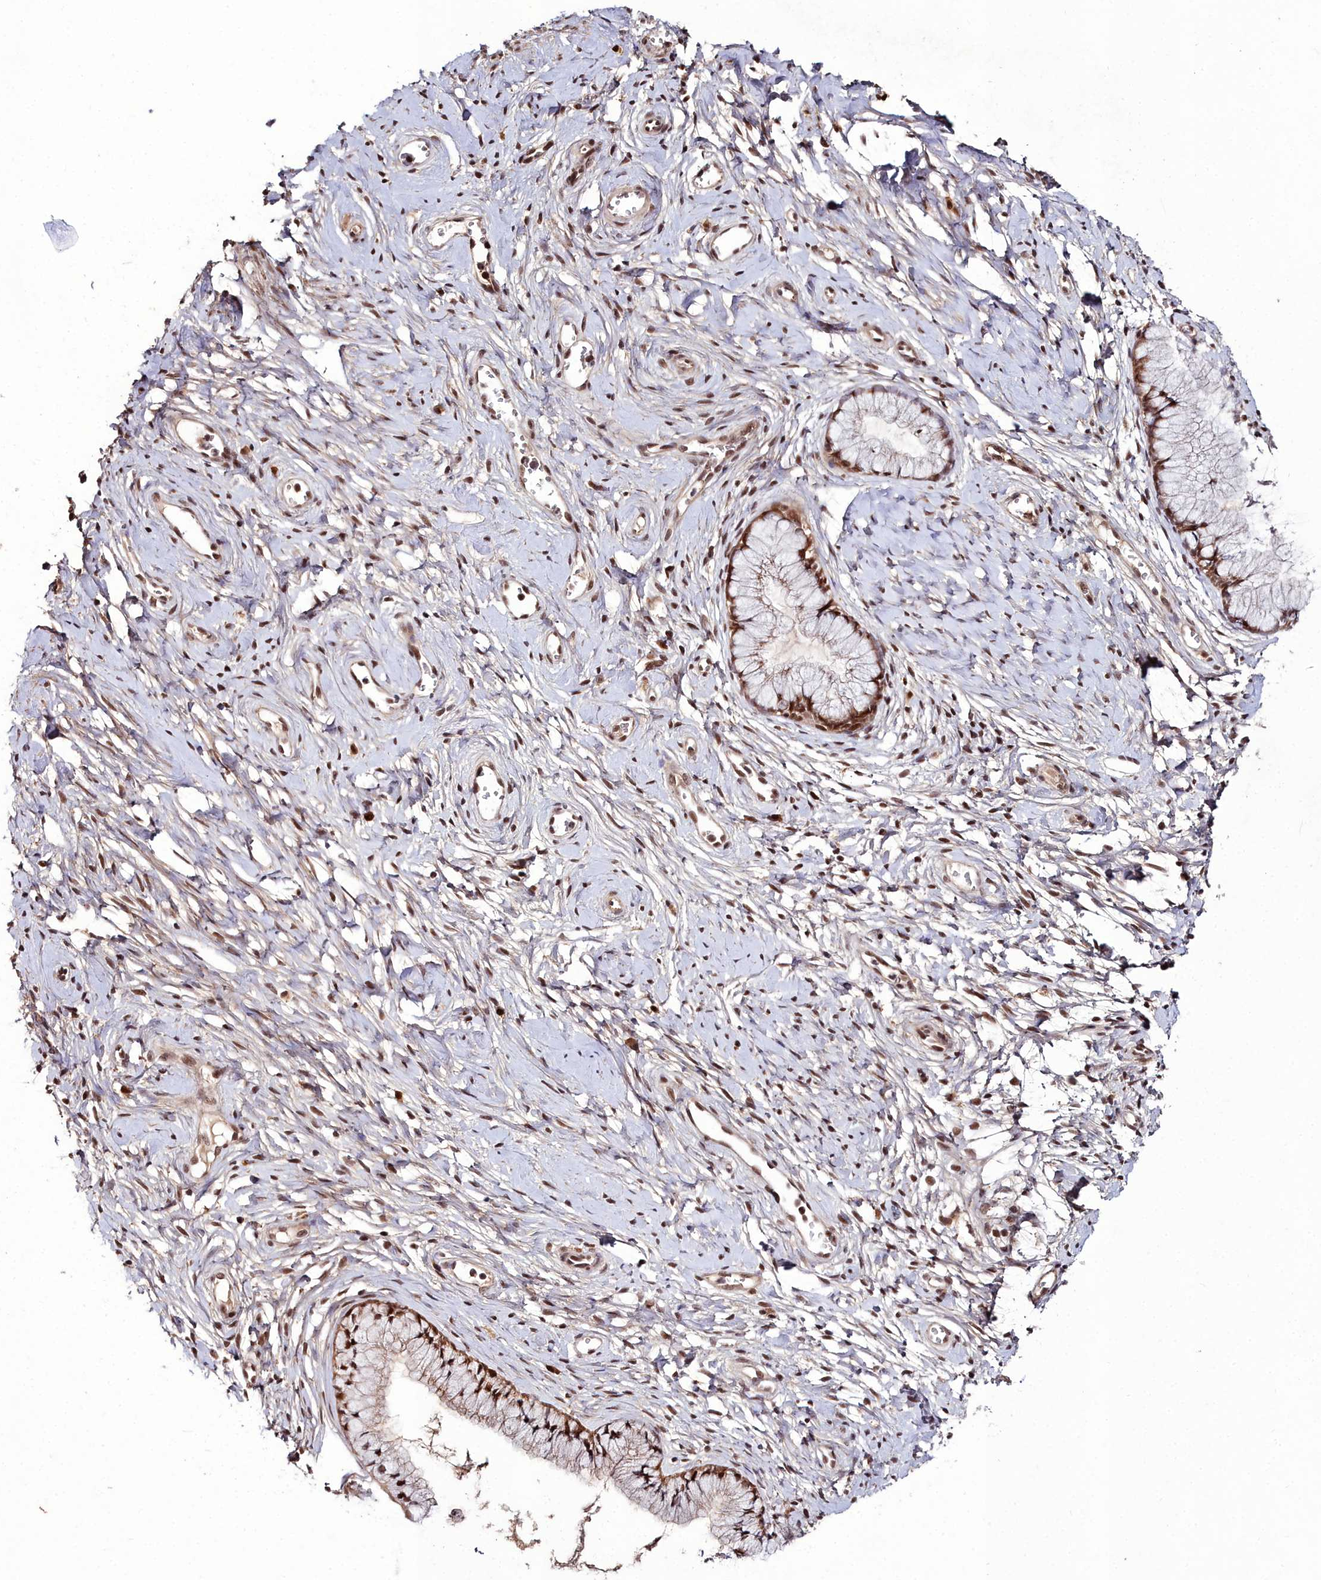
{"staining": {"intensity": "strong", "quantity": ">75%", "location": "nuclear"}, "tissue": "cervix", "cell_type": "Glandular cells", "image_type": "normal", "snomed": [{"axis": "morphology", "description": "Normal tissue, NOS"}, {"axis": "topography", "description": "Cervix"}], "caption": "Immunohistochemistry (DAB (3,3'-diaminobenzidine)) staining of unremarkable cervix displays strong nuclear protein positivity in about >75% of glandular cells.", "gene": "CXXC1", "patient": {"sex": "female", "age": 42}}